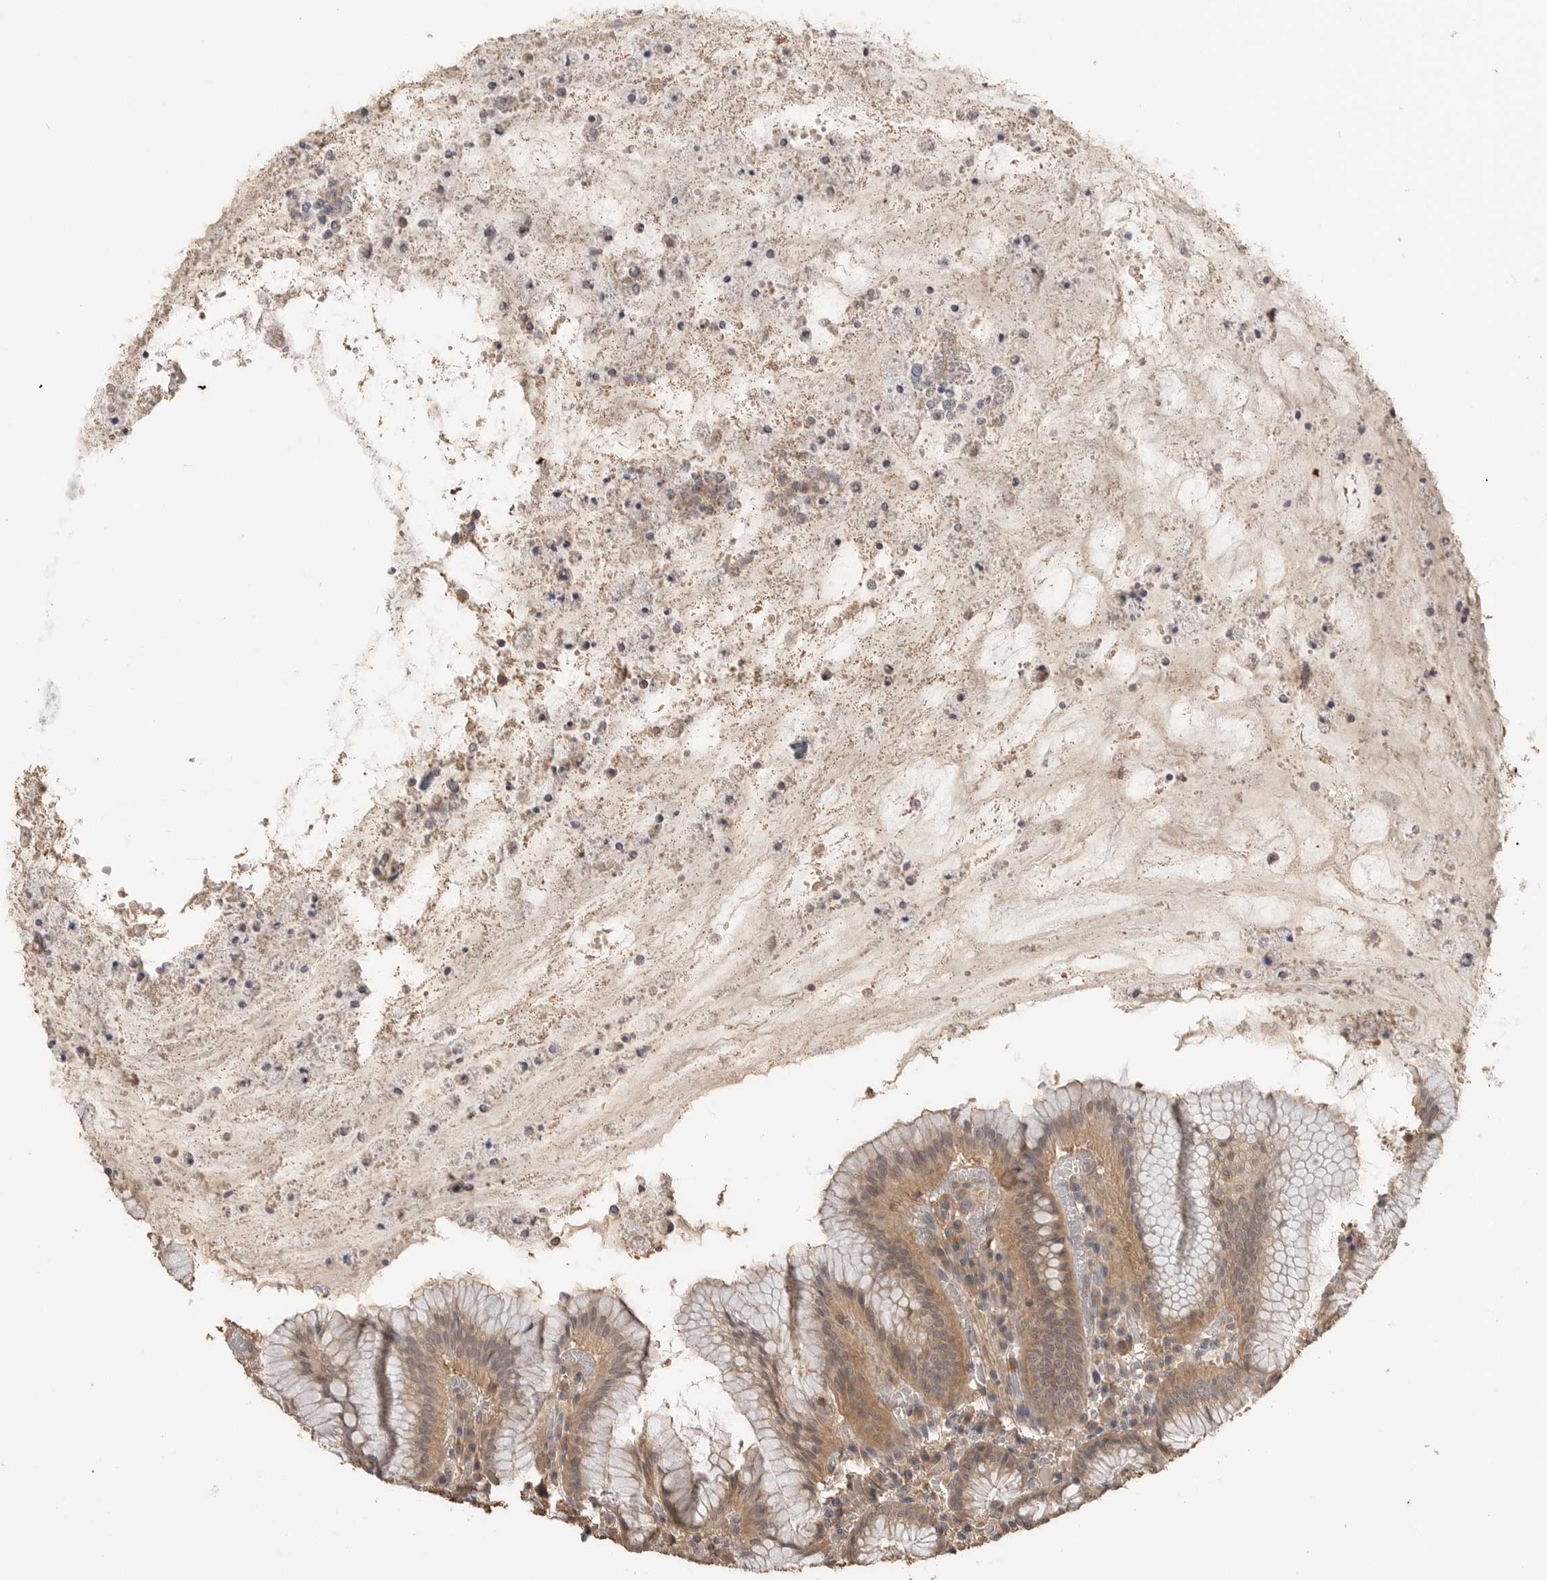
{"staining": {"intensity": "moderate", "quantity": ">75%", "location": "cytoplasmic/membranous"}, "tissue": "stomach", "cell_type": "Glandular cells", "image_type": "normal", "snomed": [{"axis": "morphology", "description": "Normal tissue, NOS"}, {"axis": "topography", "description": "Stomach"}], "caption": "Moderate cytoplasmic/membranous protein expression is identified in approximately >75% of glandular cells in stomach.", "gene": "MAP2K1", "patient": {"sex": "male", "age": 55}}